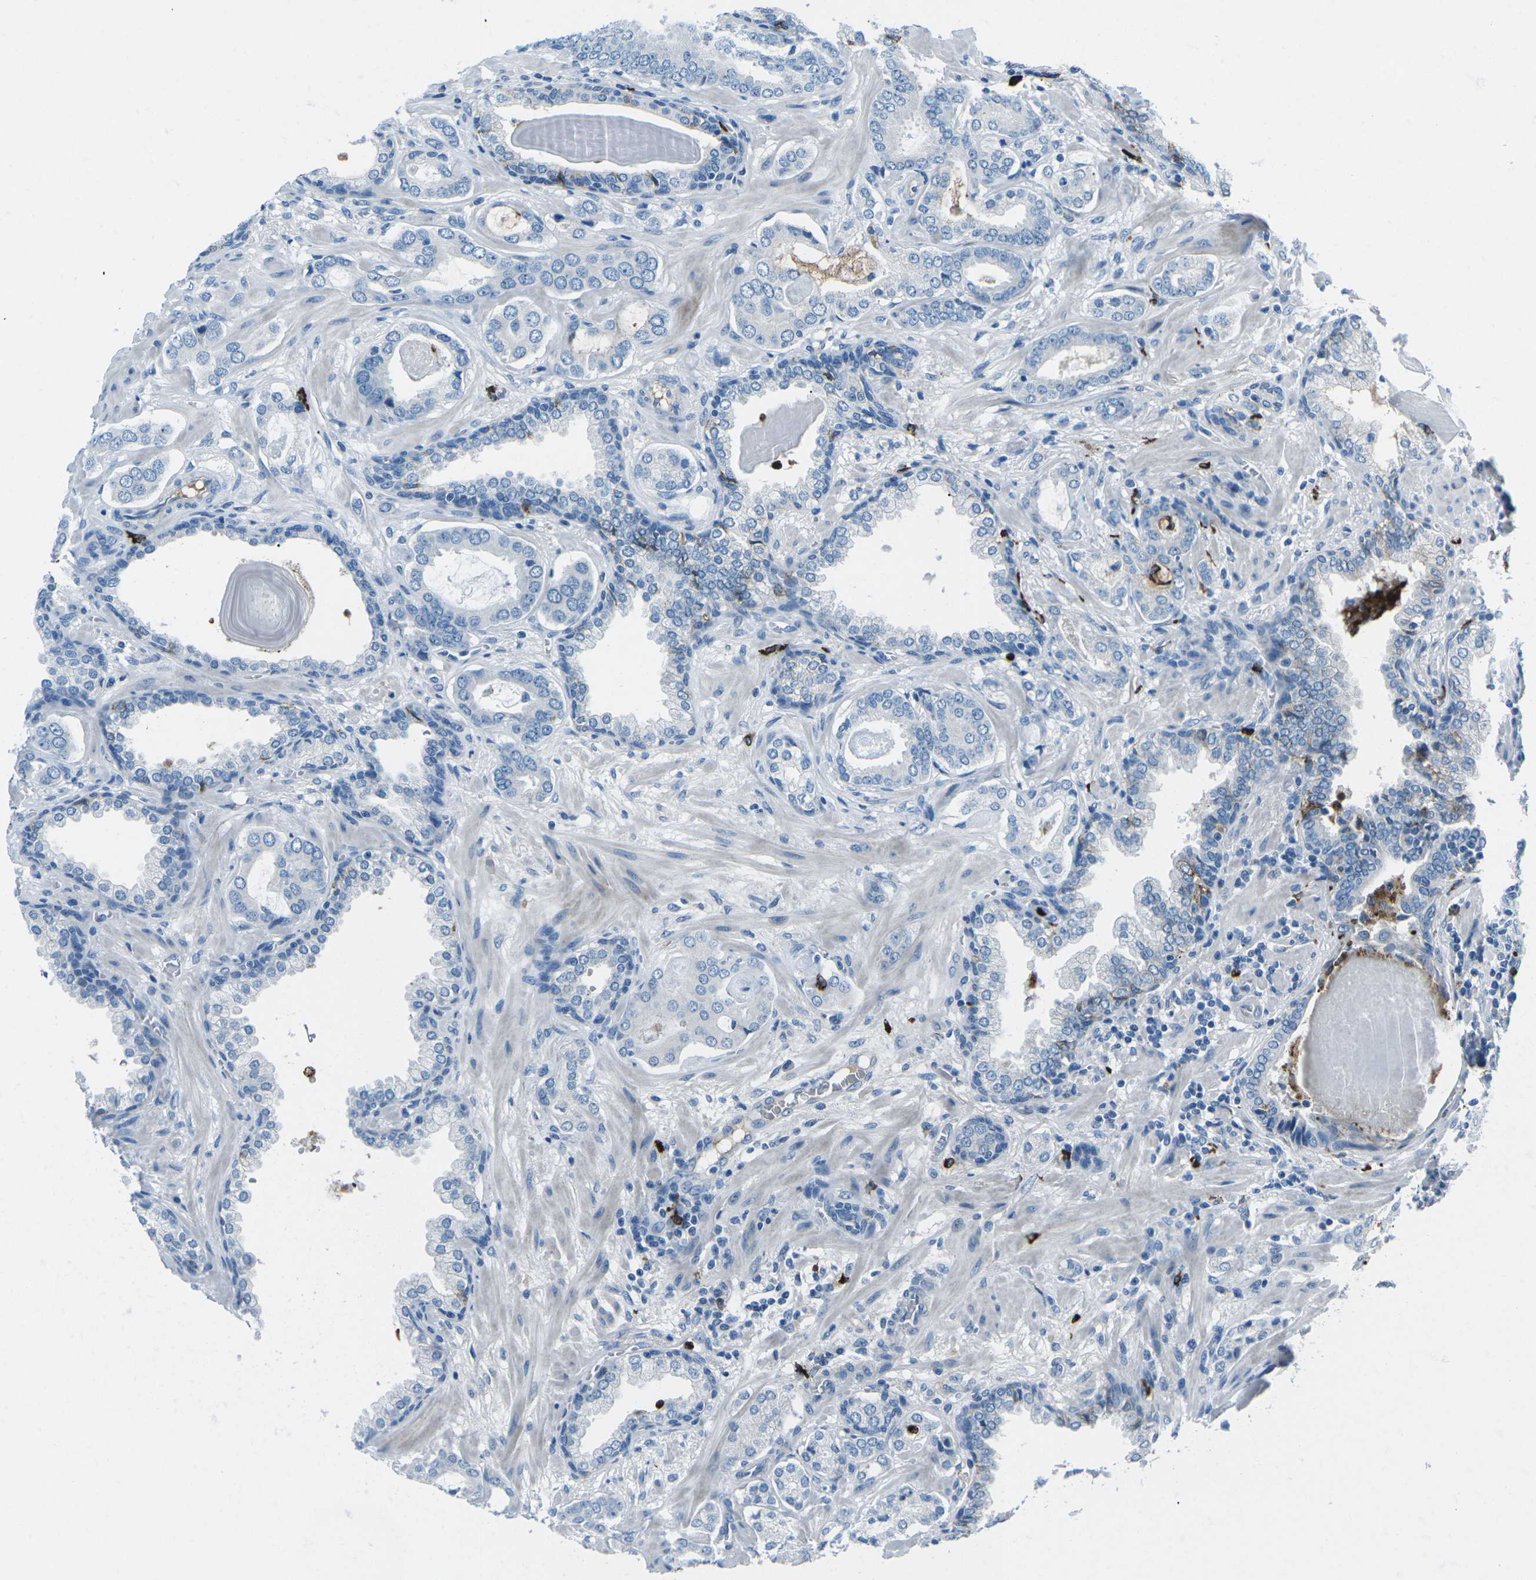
{"staining": {"intensity": "negative", "quantity": "none", "location": "none"}, "tissue": "prostate cancer", "cell_type": "Tumor cells", "image_type": "cancer", "snomed": [{"axis": "morphology", "description": "Adenocarcinoma, Low grade"}, {"axis": "topography", "description": "Prostate"}], "caption": "High magnification brightfield microscopy of prostate cancer stained with DAB (3,3'-diaminobenzidine) (brown) and counterstained with hematoxylin (blue): tumor cells show no significant positivity. (DAB immunohistochemistry with hematoxylin counter stain).", "gene": "FCN1", "patient": {"sex": "male", "age": 53}}